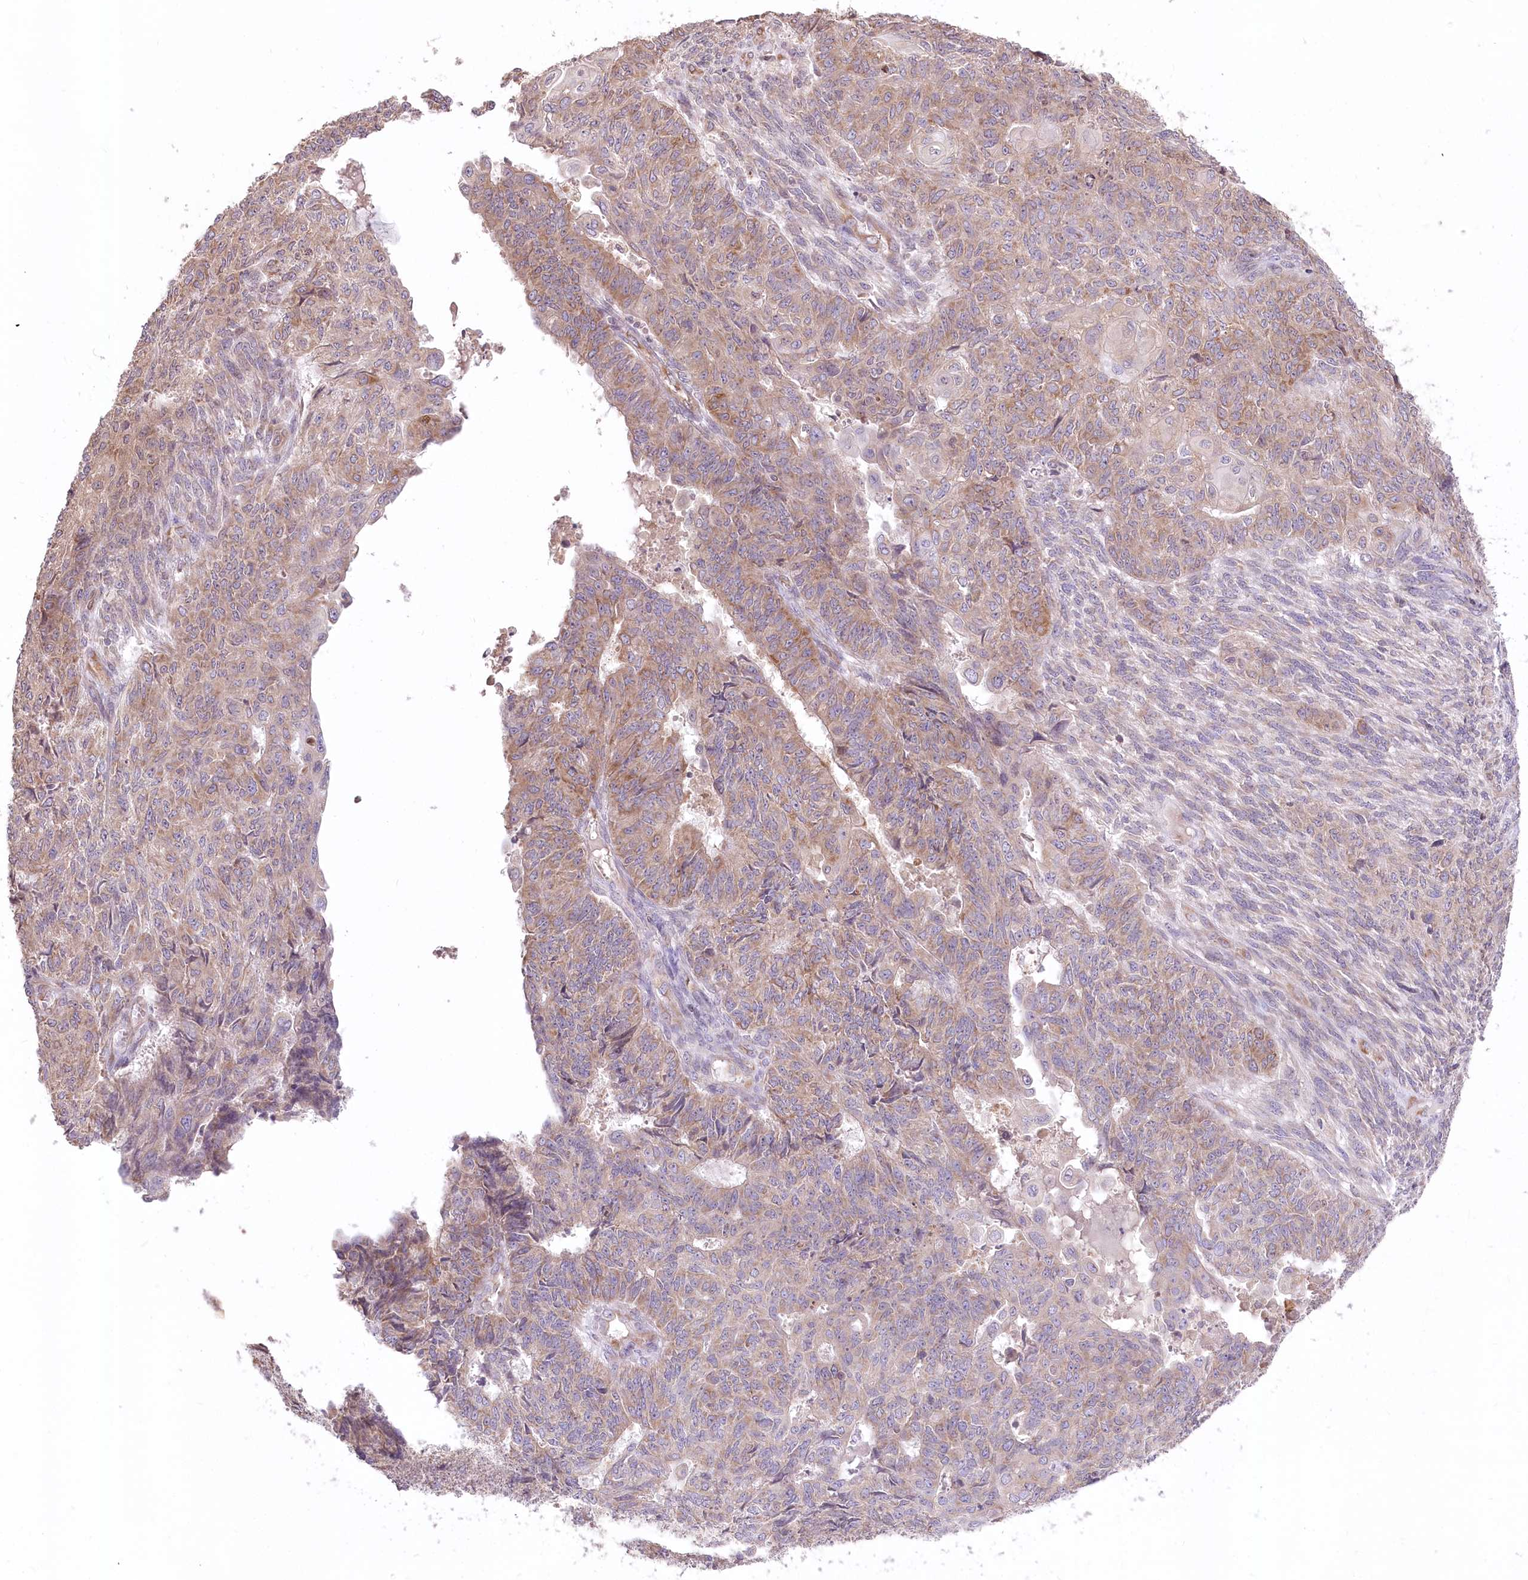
{"staining": {"intensity": "moderate", "quantity": ">75%", "location": "cytoplasmic/membranous"}, "tissue": "endometrial cancer", "cell_type": "Tumor cells", "image_type": "cancer", "snomed": [{"axis": "morphology", "description": "Adenocarcinoma, NOS"}, {"axis": "topography", "description": "Endometrium"}], "caption": "Endometrial cancer (adenocarcinoma) tissue reveals moderate cytoplasmic/membranous expression in approximately >75% of tumor cells, visualized by immunohistochemistry.", "gene": "STT3B", "patient": {"sex": "female", "age": 32}}